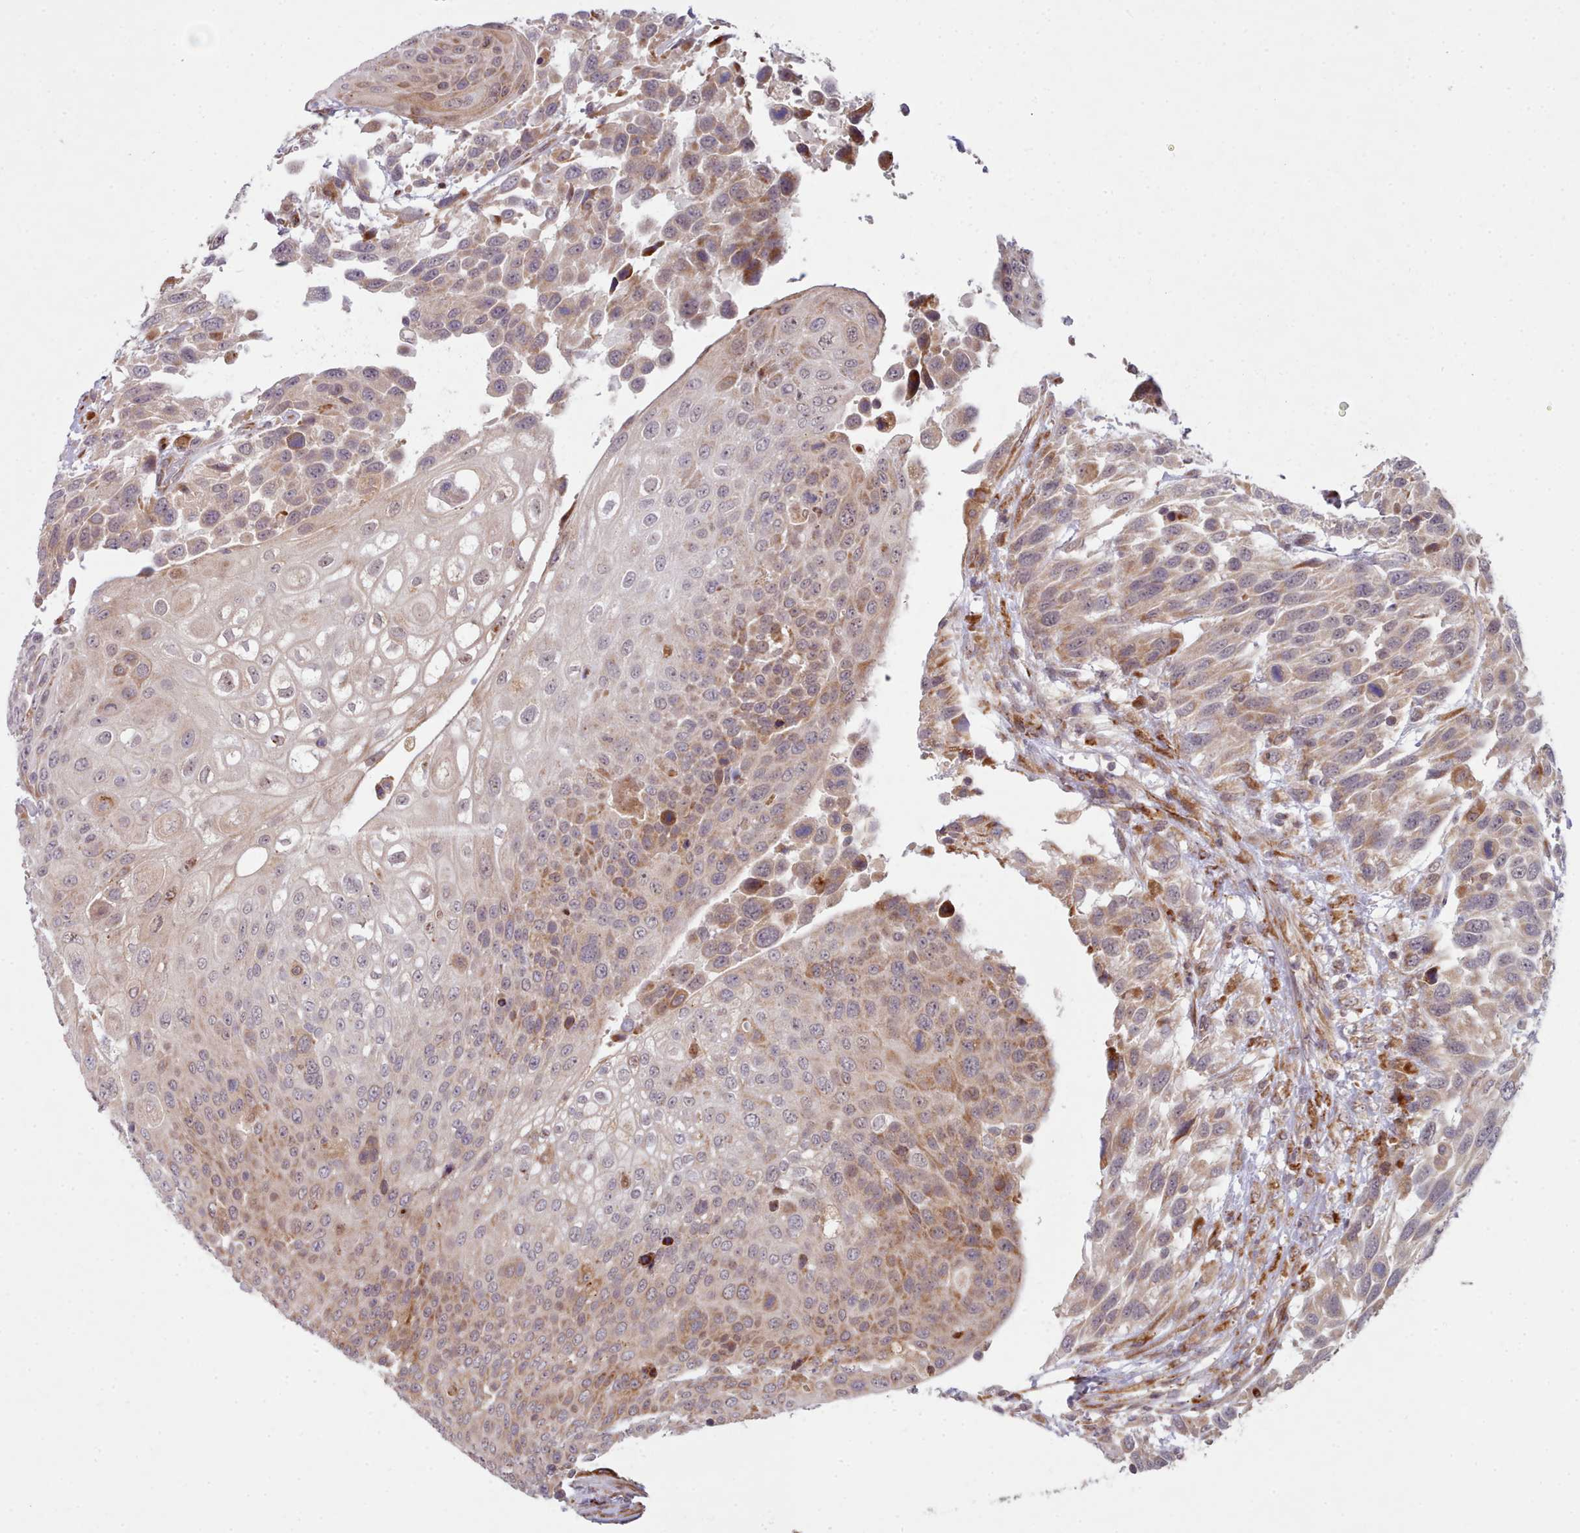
{"staining": {"intensity": "moderate", "quantity": "25%-75%", "location": "cytoplasmic/membranous"}, "tissue": "urothelial cancer", "cell_type": "Tumor cells", "image_type": "cancer", "snomed": [{"axis": "morphology", "description": "Urothelial carcinoma, High grade"}, {"axis": "topography", "description": "Urinary bladder"}], "caption": "Human urothelial cancer stained with a protein marker demonstrates moderate staining in tumor cells.", "gene": "TRIM26", "patient": {"sex": "female", "age": 70}}